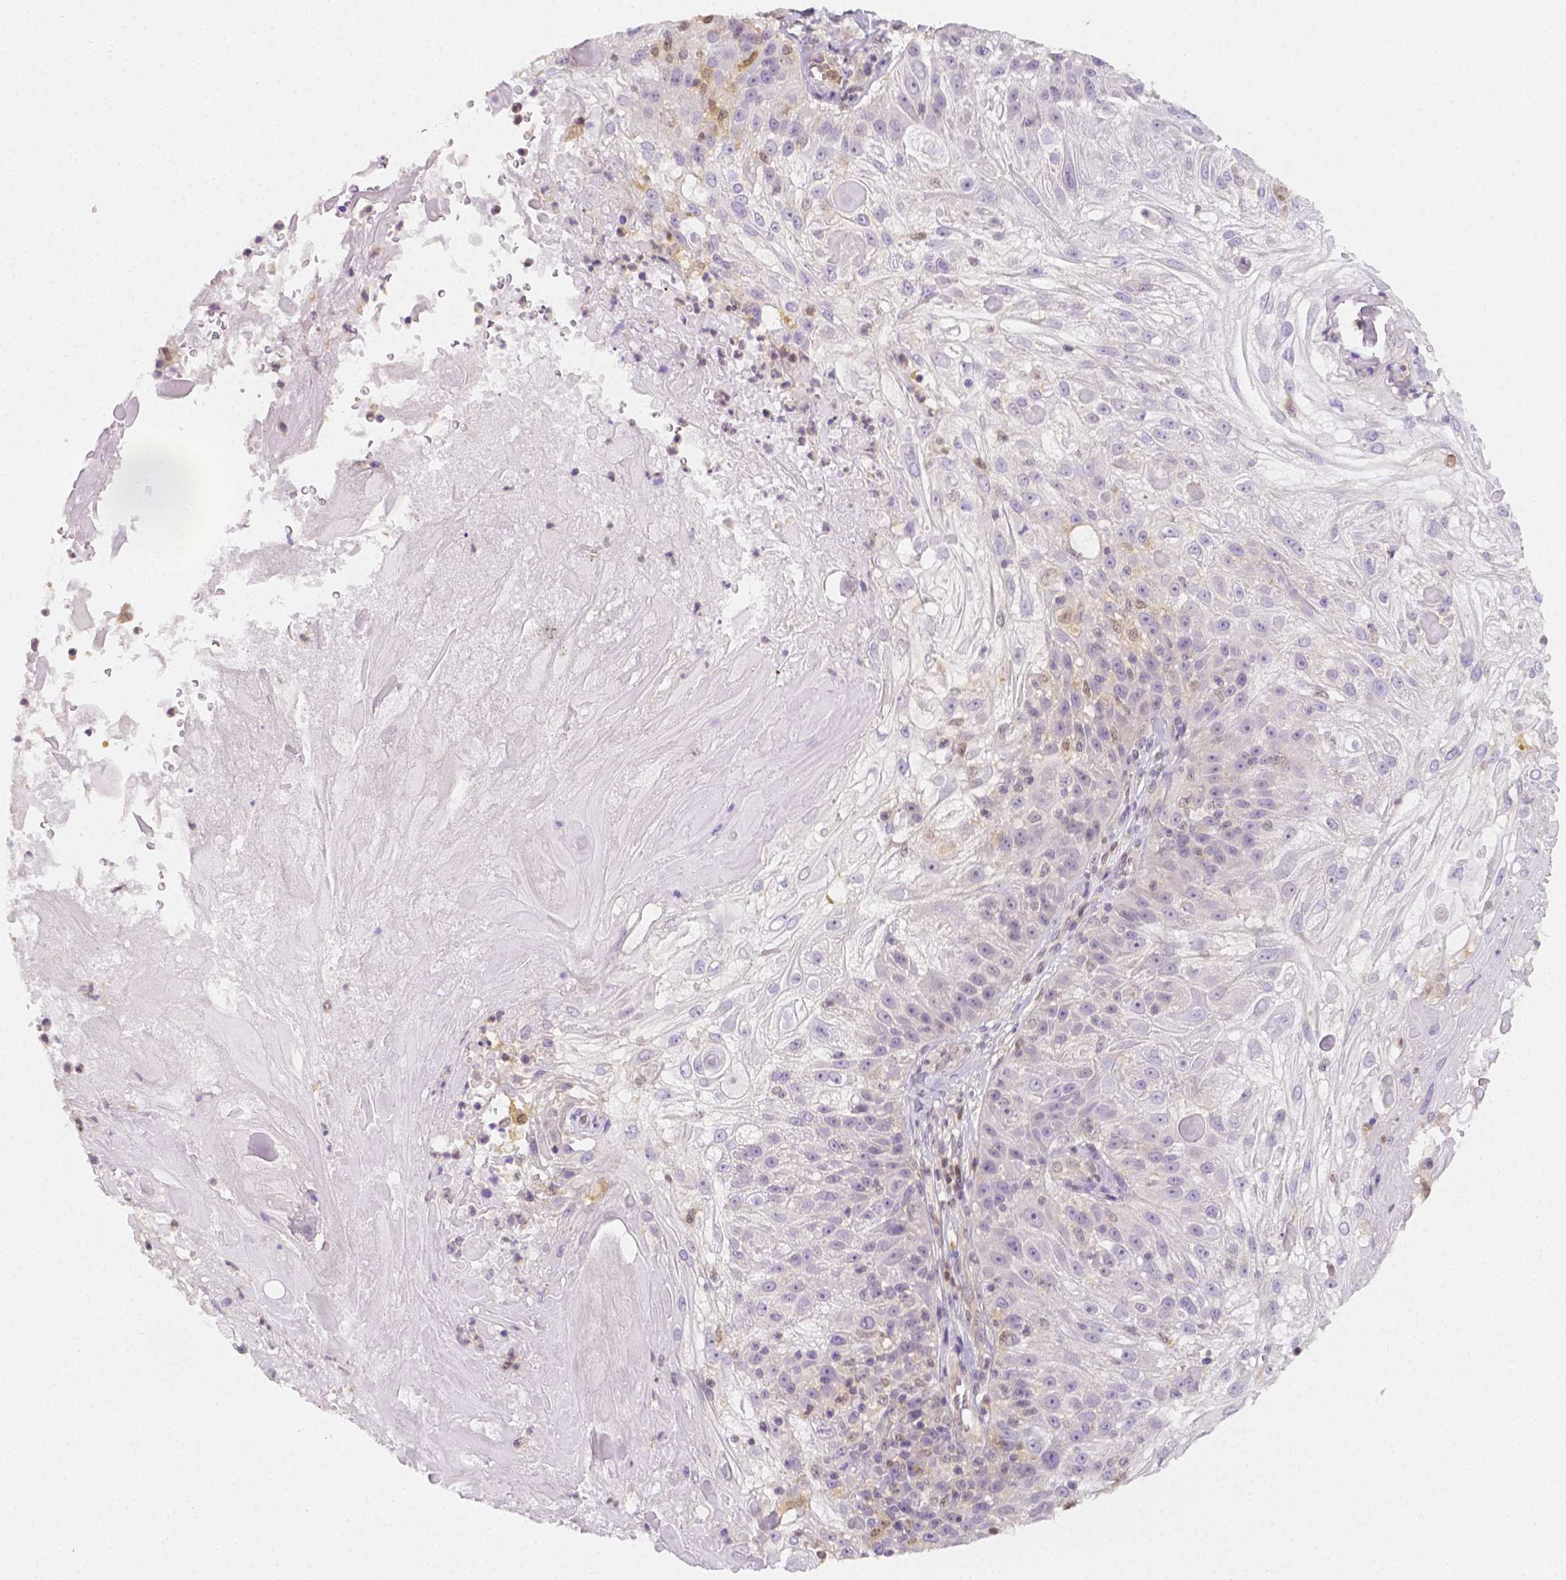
{"staining": {"intensity": "negative", "quantity": "none", "location": "none"}, "tissue": "skin cancer", "cell_type": "Tumor cells", "image_type": "cancer", "snomed": [{"axis": "morphology", "description": "Normal tissue, NOS"}, {"axis": "morphology", "description": "Squamous cell carcinoma, NOS"}, {"axis": "topography", "description": "Skin"}], "caption": "IHC histopathology image of neoplastic tissue: skin squamous cell carcinoma stained with DAB shows no significant protein staining in tumor cells. (Brightfield microscopy of DAB immunohistochemistry at high magnification).", "gene": "SGTB", "patient": {"sex": "female", "age": 83}}